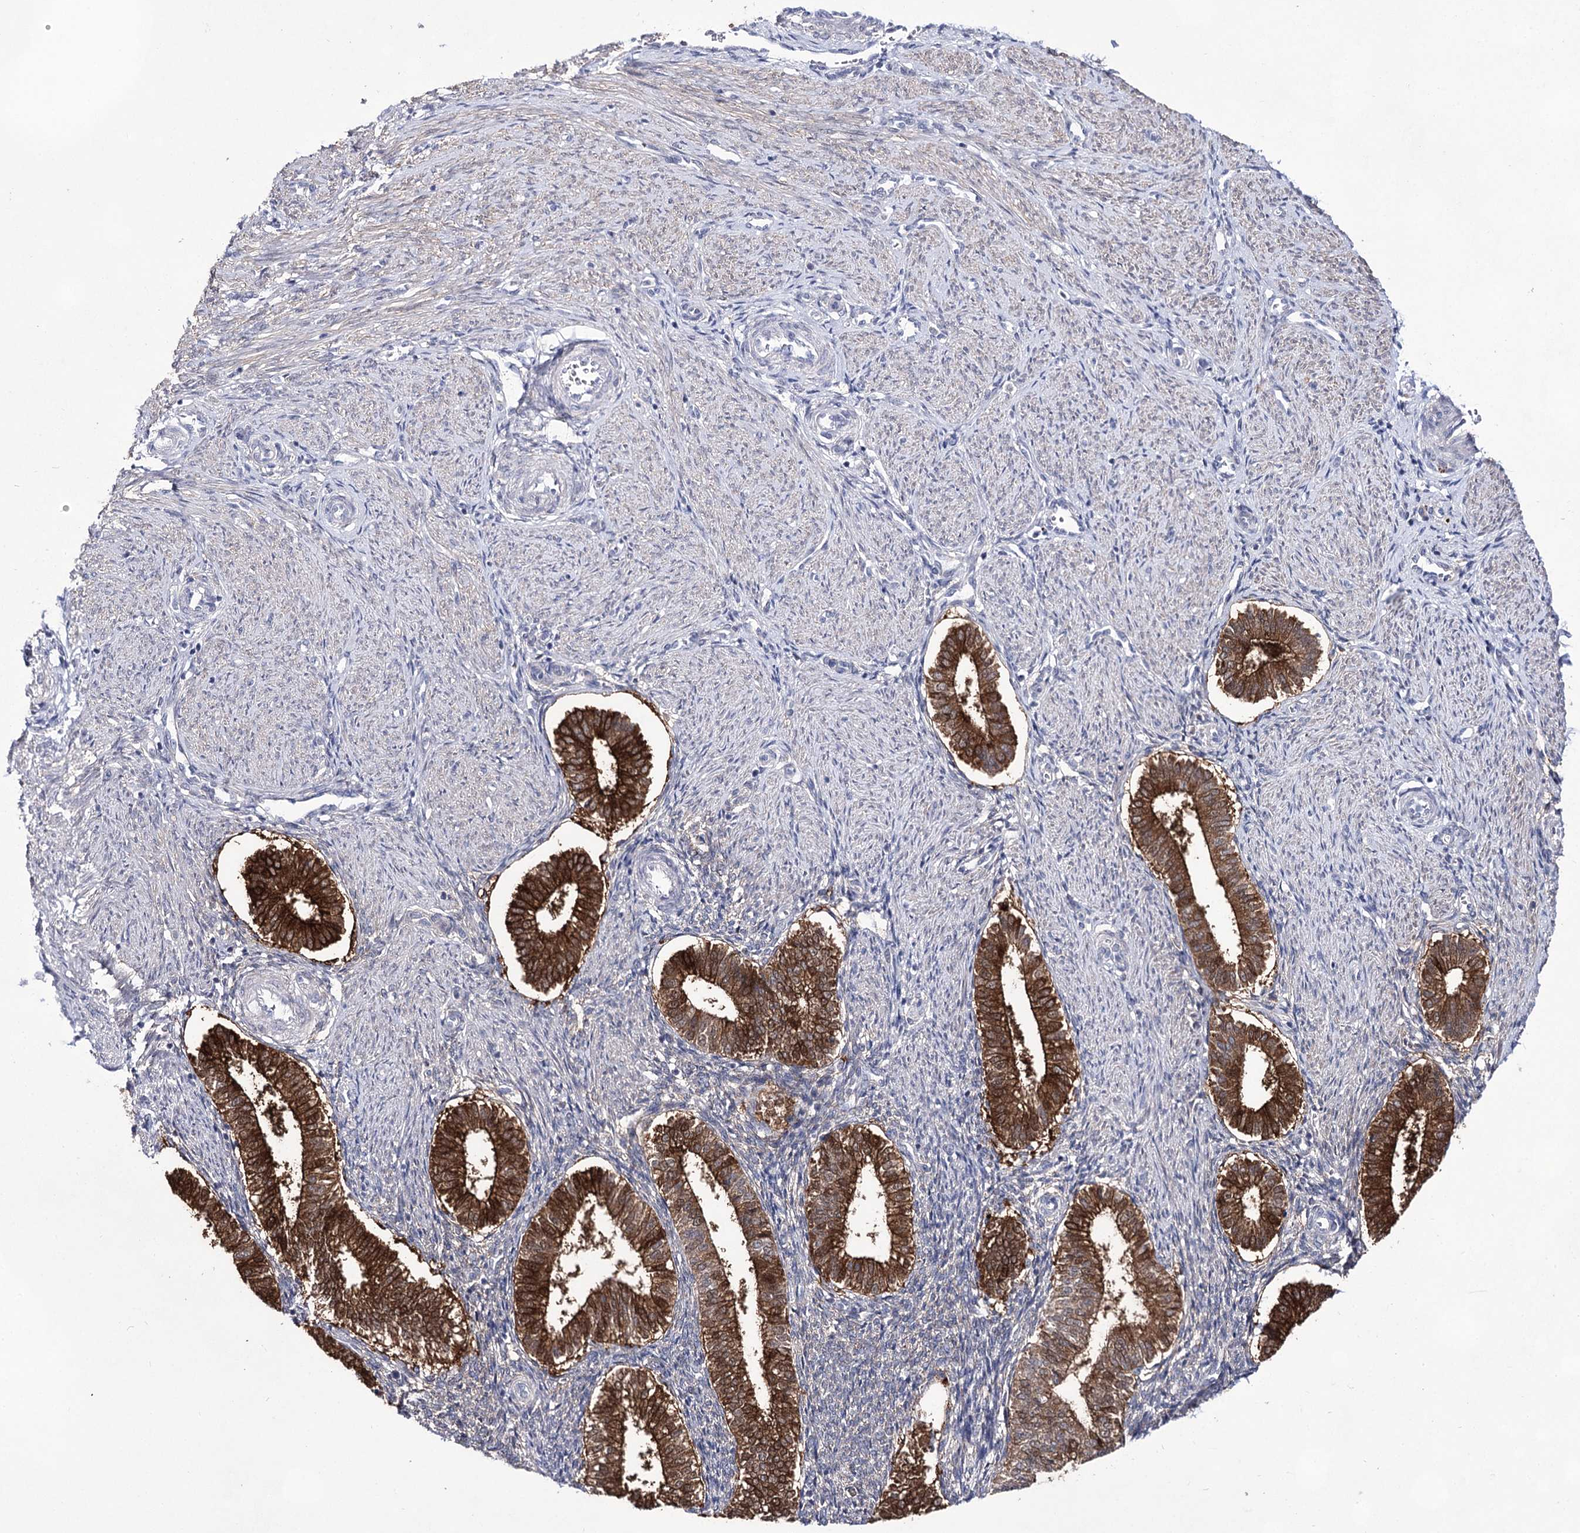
{"staining": {"intensity": "weak", "quantity": "25%-75%", "location": "cytoplasmic/membranous"}, "tissue": "endometrium", "cell_type": "Cells in endometrial stroma", "image_type": "normal", "snomed": [{"axis": "morphology", "description": "Normal tissue, NOS"}, {"axis": "topography", "description": "Endometrium"}], "caption": "Immunohistochemistry (IHC) (DAB) staining of unremarkable human endometrium shows weak cytoplasmic/membranous protein staining in about 25%-75% of cells in endometrial stroma.", "gene": "UGDH", "patient": {"sex": "female", "age": 25}}